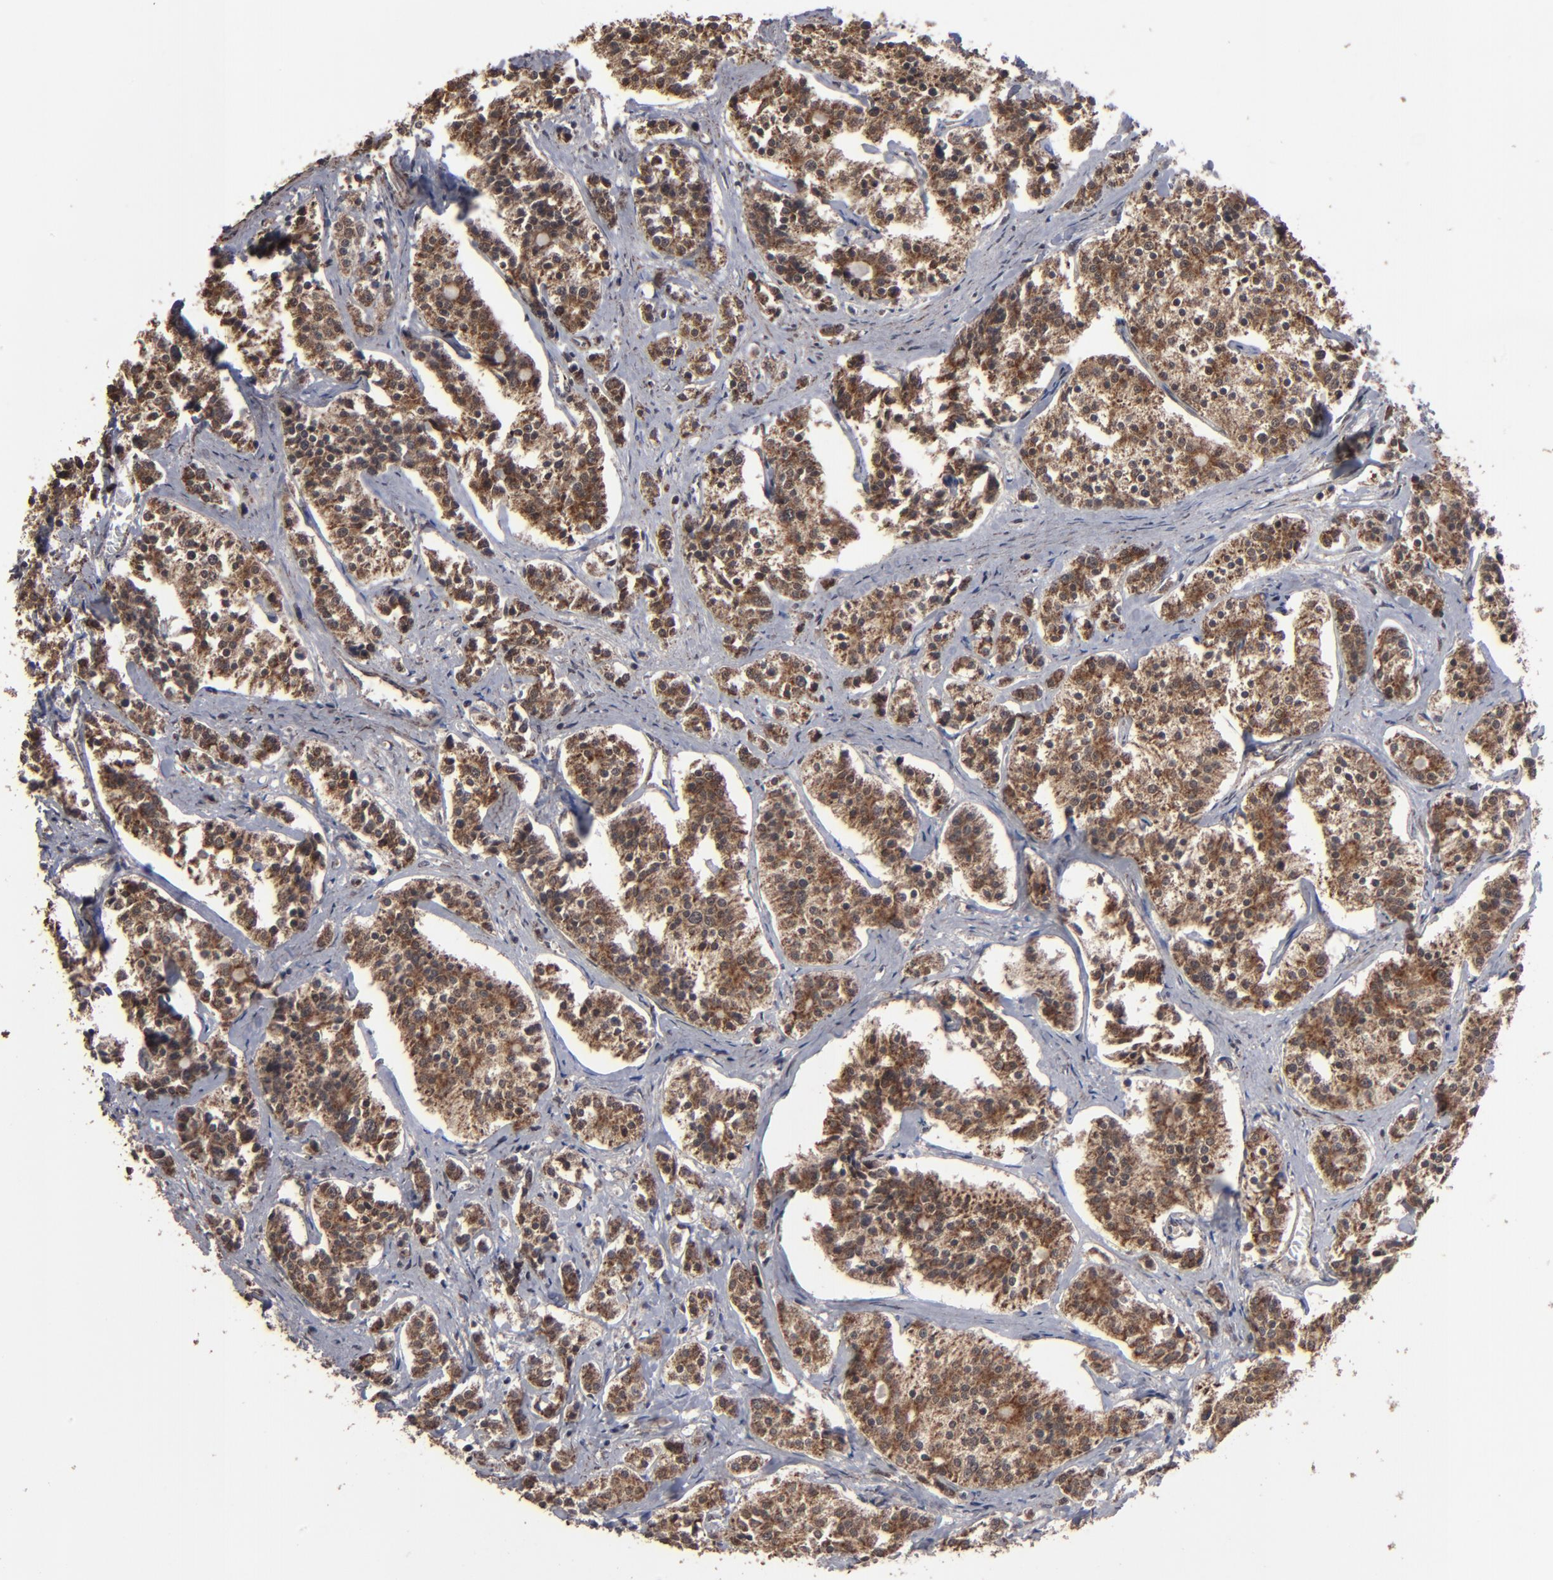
{"staining": {"intensity": "strong", "quantity": ">75%", "location": "cytoplasmic/membranous"}, "tissue": "carcinoid", "cell_type": "Tumor cells", "image_type": "cancer", "snomed": [{"axis": "morphology", "description": "Carcinoid, malignant, NOS"}, {"axis": "topography", "description": "Small intestine"}], "caption": "Immunohistochemical staining of human carcinoid (malignant) shows high levels of strong cytoplasmic/membranous staining in approximately >75% of tumor cells. (Stains: DAB (3,3'-diaminobenzidine) in brown, nuclei in blue, Microscopy: brightfield microscopy at high magnification).", "gene": "BNIP3", "patient": {"sex": "male", "age": 63}}